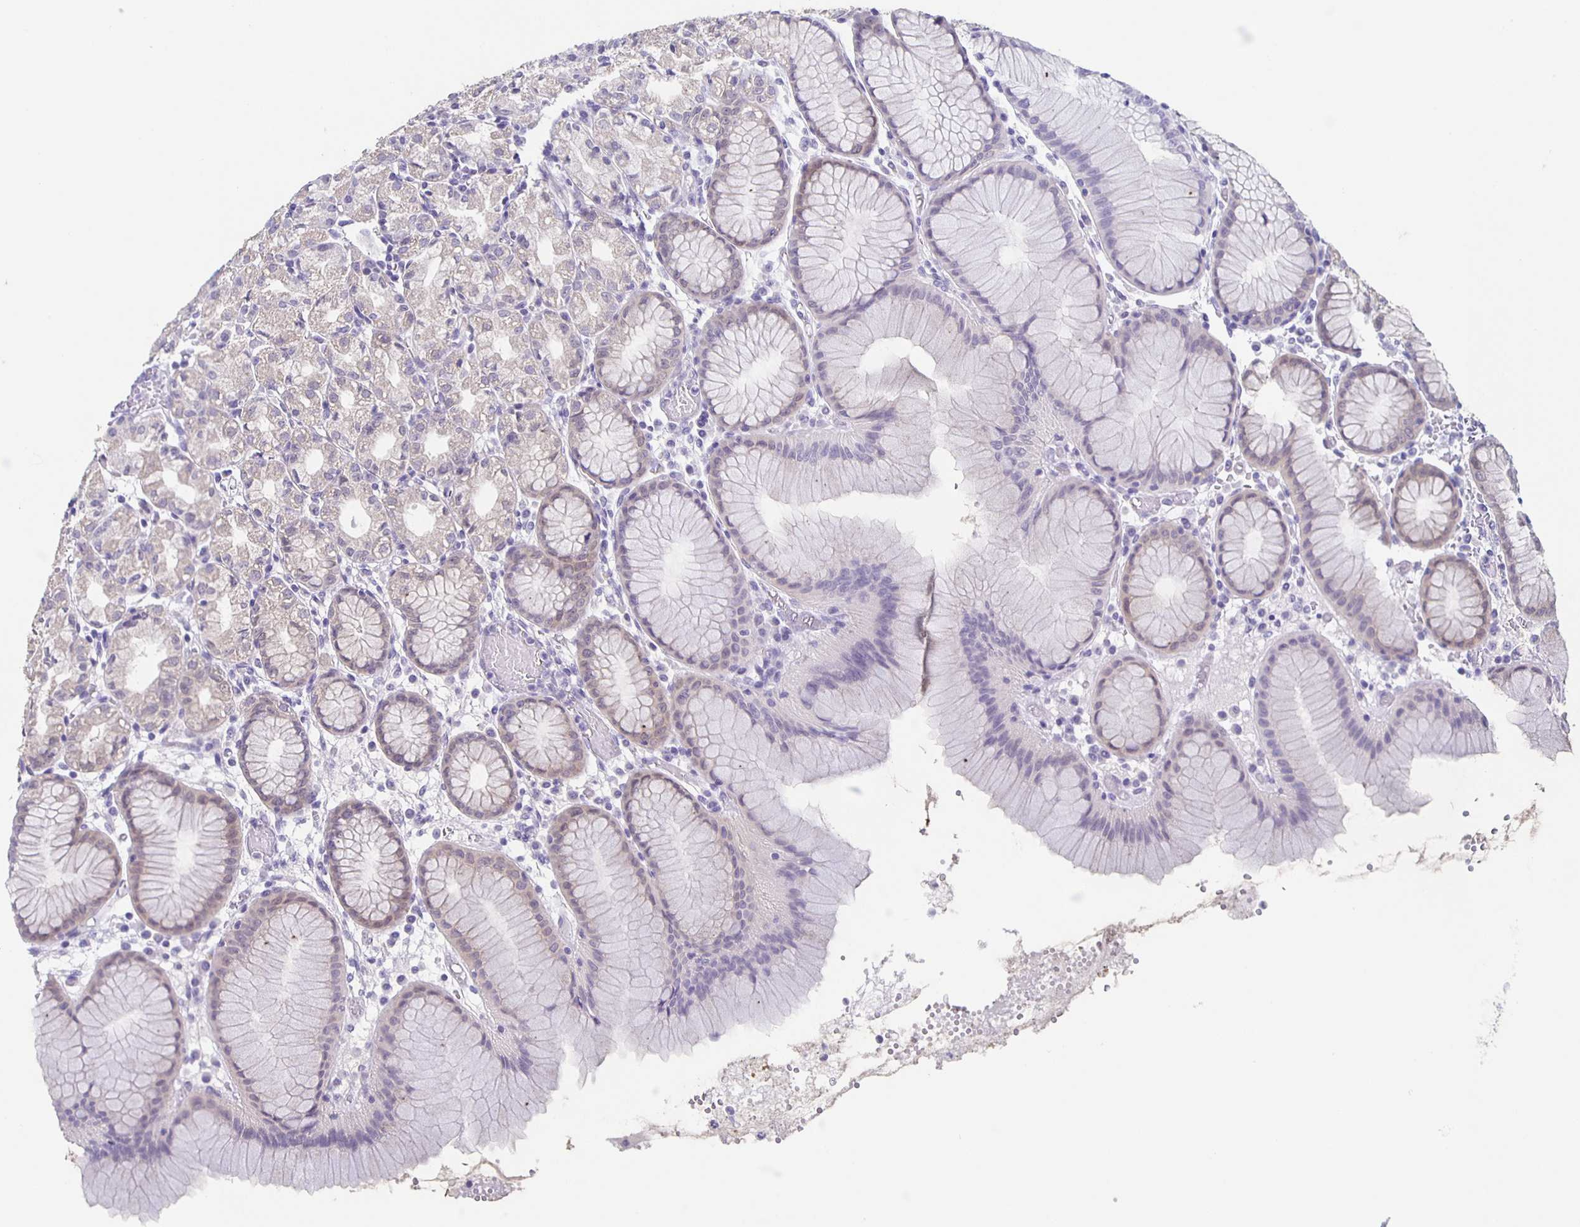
{"staining": {"intensity": "weak", "quantity": "25%-75%", "location": "cytoplasmic/membranous"}, "tissue": "stomach", "cell_type": "Glandular cells", "image_type": "normal", "snomed": [{"axis": "morphology", "description": "Normal tissue, NOS"}, {"axis": "topography", "description": "Stomach"}], "caption": "Protein expression analysis of benign stomach displays weak cytoplasmic/membranous expression in about 25%-75% of glandular cells. (brown staining indicates protein expression, while blue staining denotes nuclei).", "gene": "CARNS1", "patient": {"sex": "female", "age": 57}}